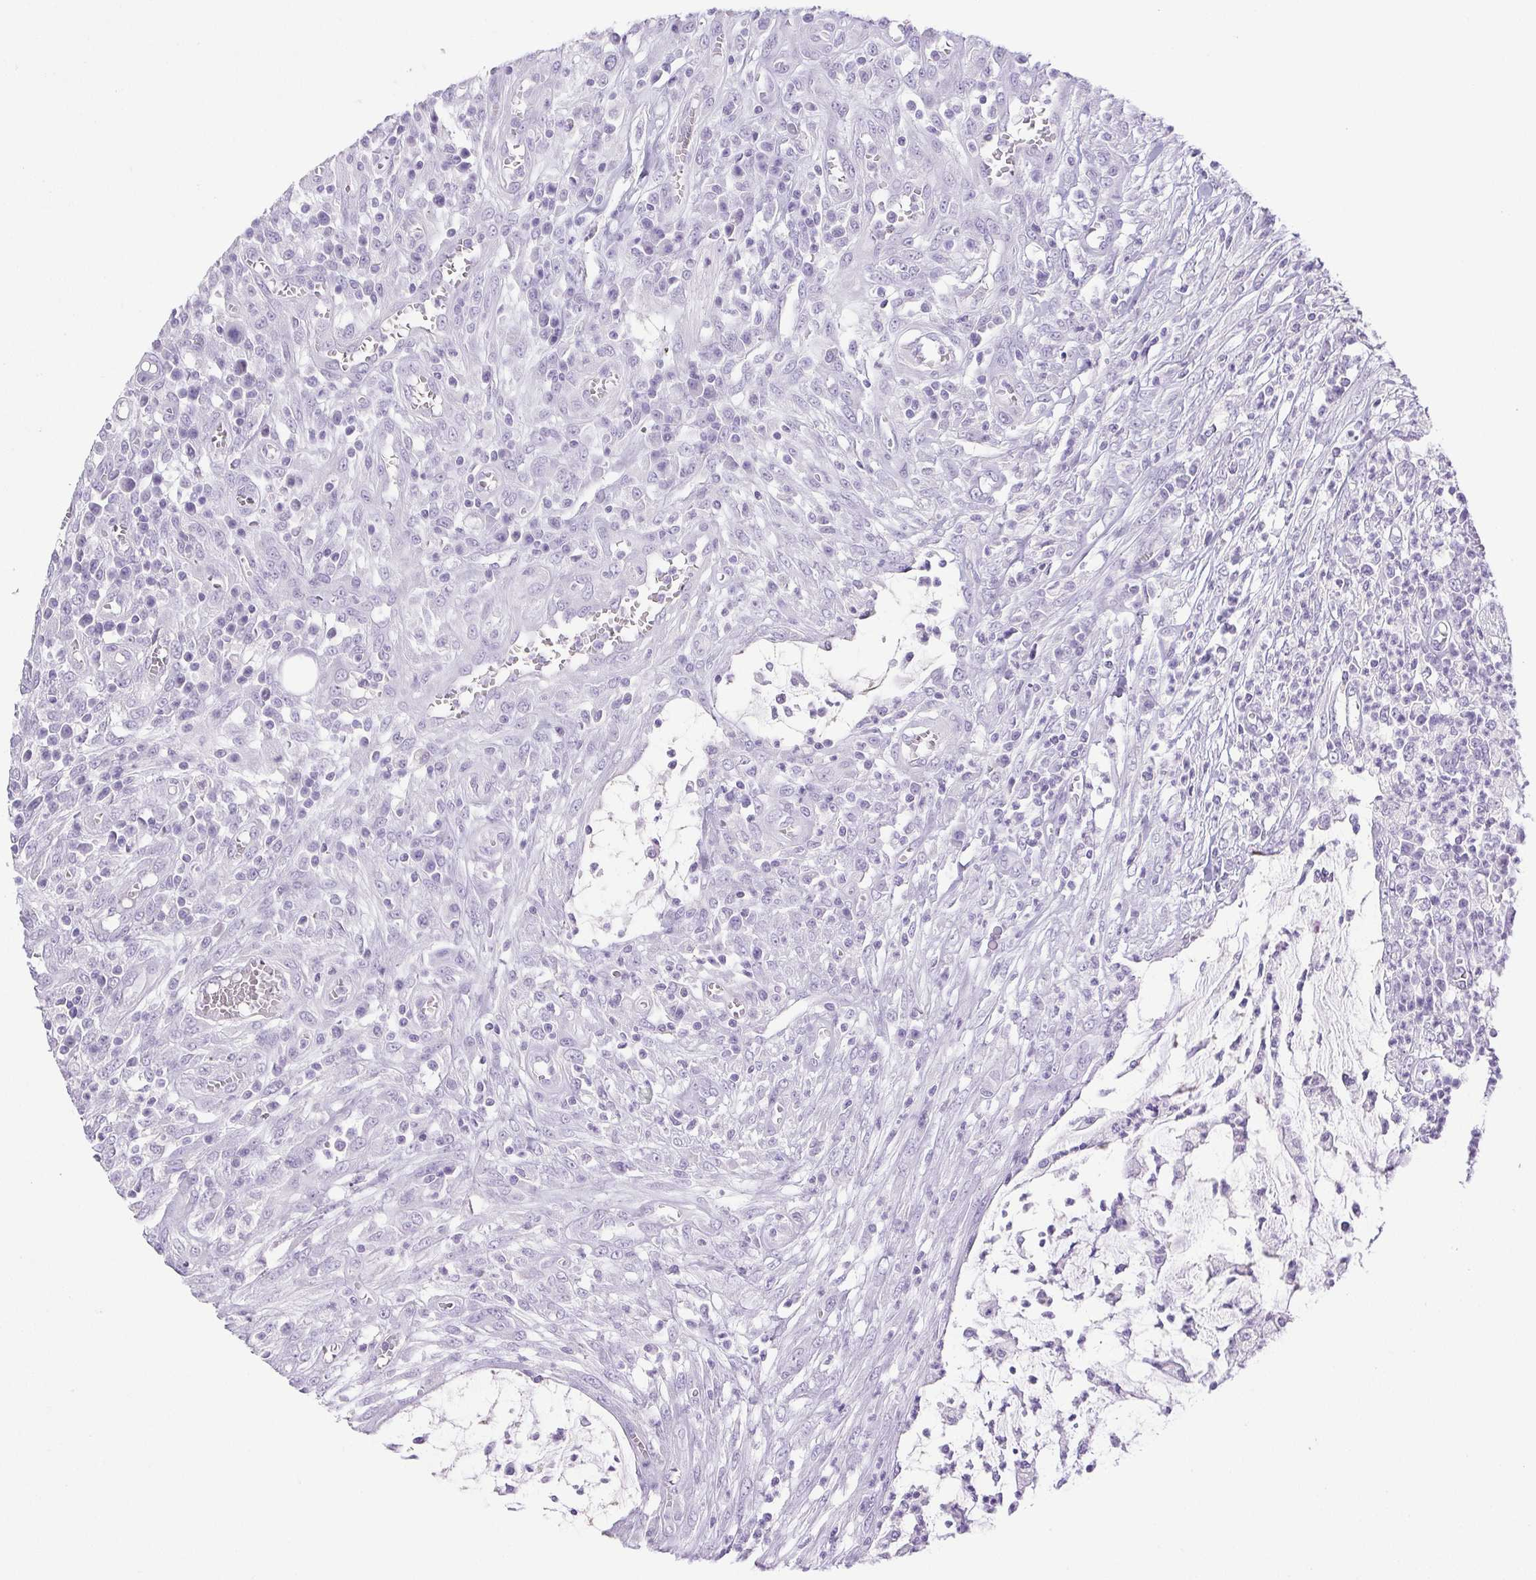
{"staining": {"intensity": "negative", "quantity": "none", "location": "none"}, "tissue": "colorectal cancer", "cell_type": "Tumor cells", "image_type": "cancer", "snomed": [{"axis": "morphology", "description": "Adenocarcinoma, NOS"}, {"axis": "topography", "description": "Colon"}], "caption": "Colorectal adenocarcinoma stained for a protein using immunohistochemistry (IHC) shows no positivity tumor cells.", "gene": "HLA-G", "patient": {"sex": "male", "age": 65}}